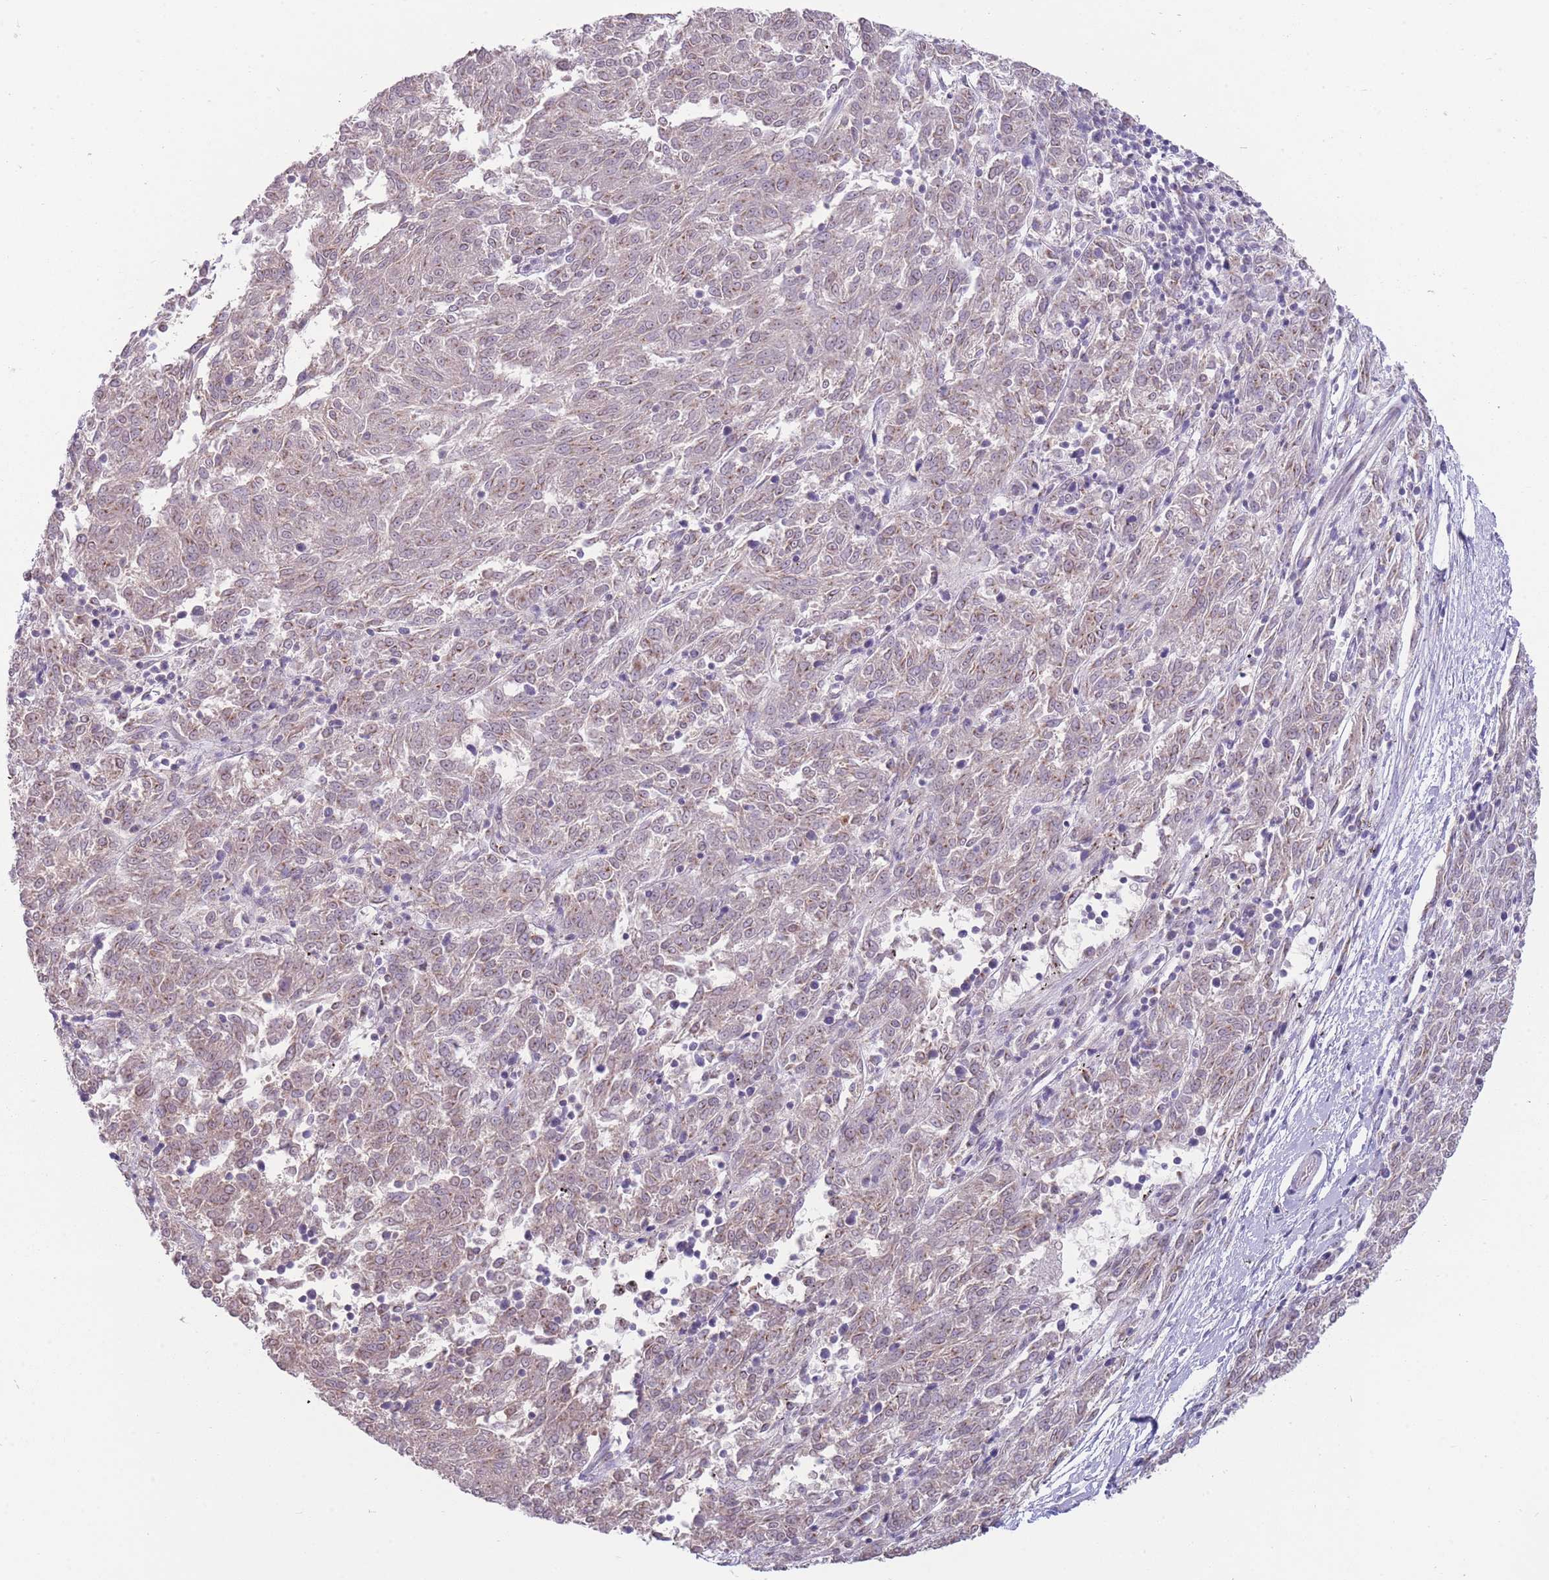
{"staining": {"intensity": "moderate", "quantity": "25%-75%", "location": "cytoplasmic/membranous"}, "tissue": "melanoma", "cell_type": "Tumor cells", "image_type": "cancer", "snomed": [{"axis": "morphology", "description": "Malignant melanoma, NOS"}, {"axis": "topography", "description": "Skin"}], "caption": "Malignant melanoma stained for a protein displays moderate cytoplasmic/membranous positivity in tumor cells.", "gene": "NELL1", "patient": {"sex": "female", "age": 72}}